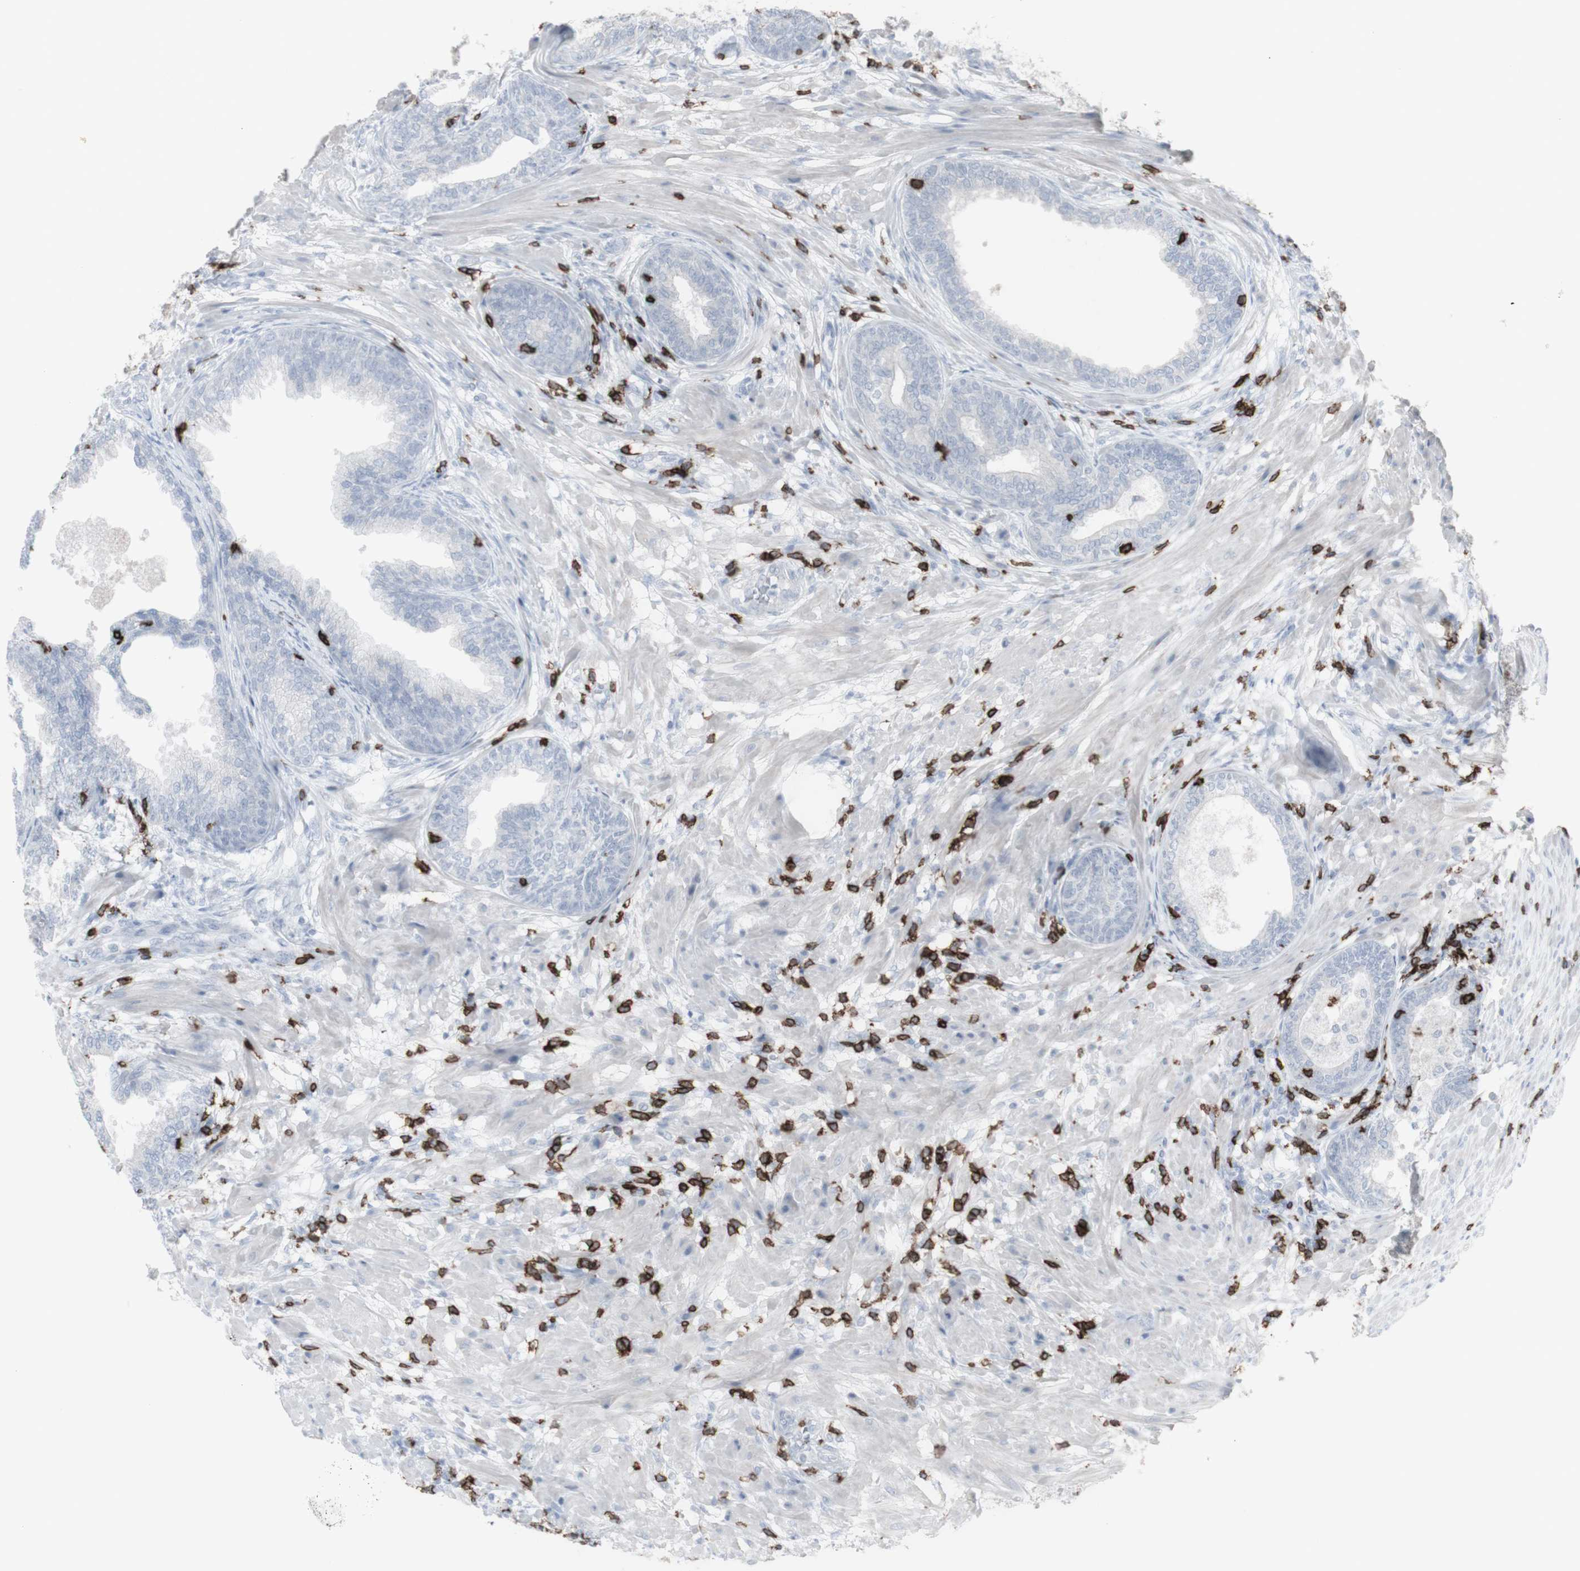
{"staining": {"intensity": "negative", "quantity": "none", "location": "none"}, "tissue": "prostate", "cell_type": "Glandular cells", "image_type": "normal", "snomed": [{"axis": "morphology", "description": "Normal tissue, NOS"}, {"axis": "topography", "description": "Prostate"}], "caption": "This is an IHC image of unremarkable prostate. There is no staining in glandular cells.", "gene": "CD247", "patient": {"sex": "male", "age": 76}}